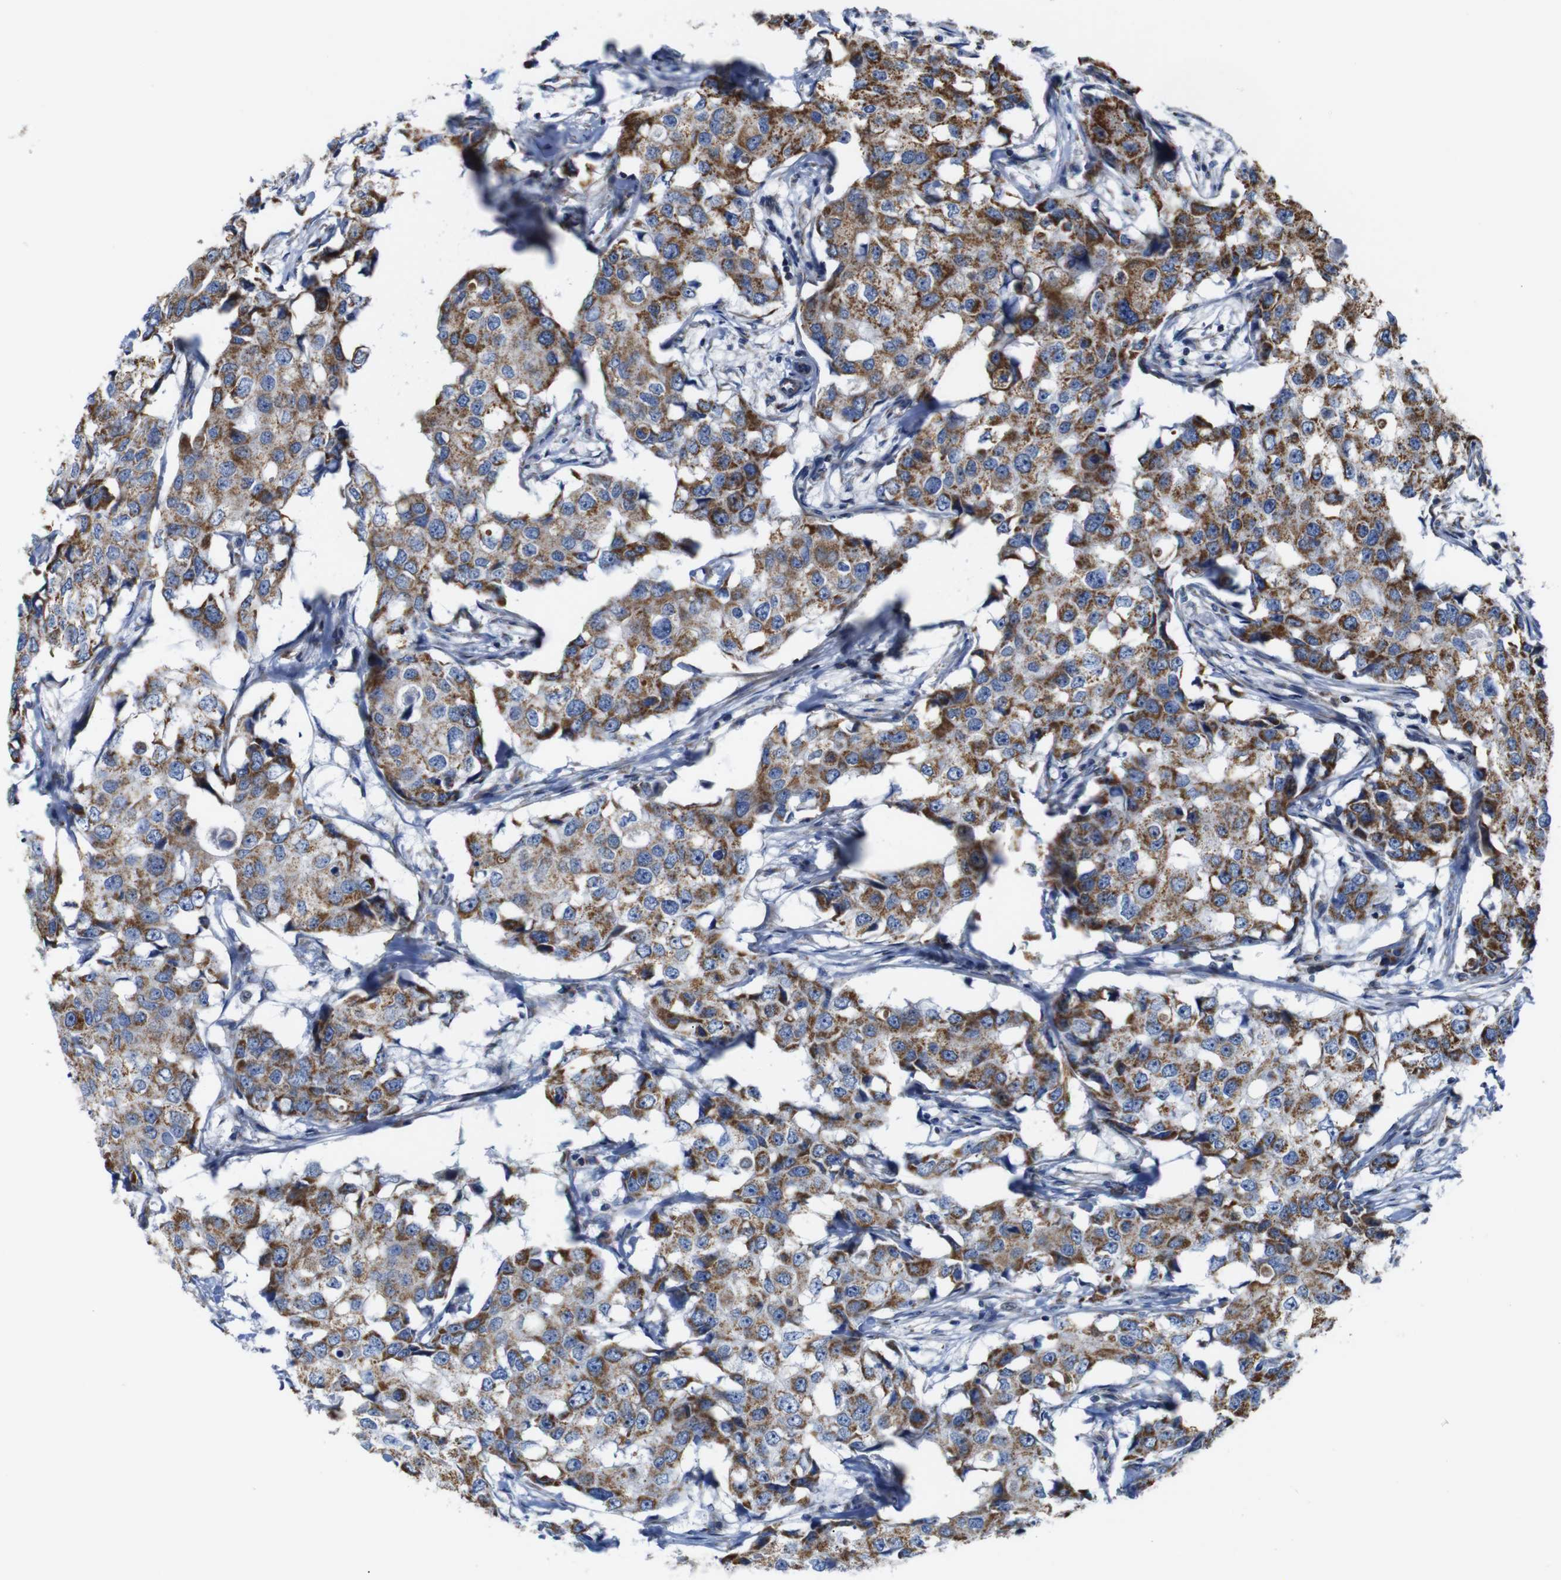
{"staining": {"intensity": "moderate", "quantity": ">75%", "location": "cytoplasmic/membranous"}, "tissue": "breast cancer", "cell_type": "Tumor cells", "image_type": "cancer", "snomed": [{"axis": "morphology", "description": "Duct carcinoma"}, {"axis": "topography", "description": "Breast"}], "caption": "Breast infiltrating ductal carcinoma was stained to show a protein in brown. There is medium levels of moderate cytoplasmic/membranous positivity in about >75% of tumor cells.", "gene": "FAM171B", "patient": {"sex": "female", "age": 27}}